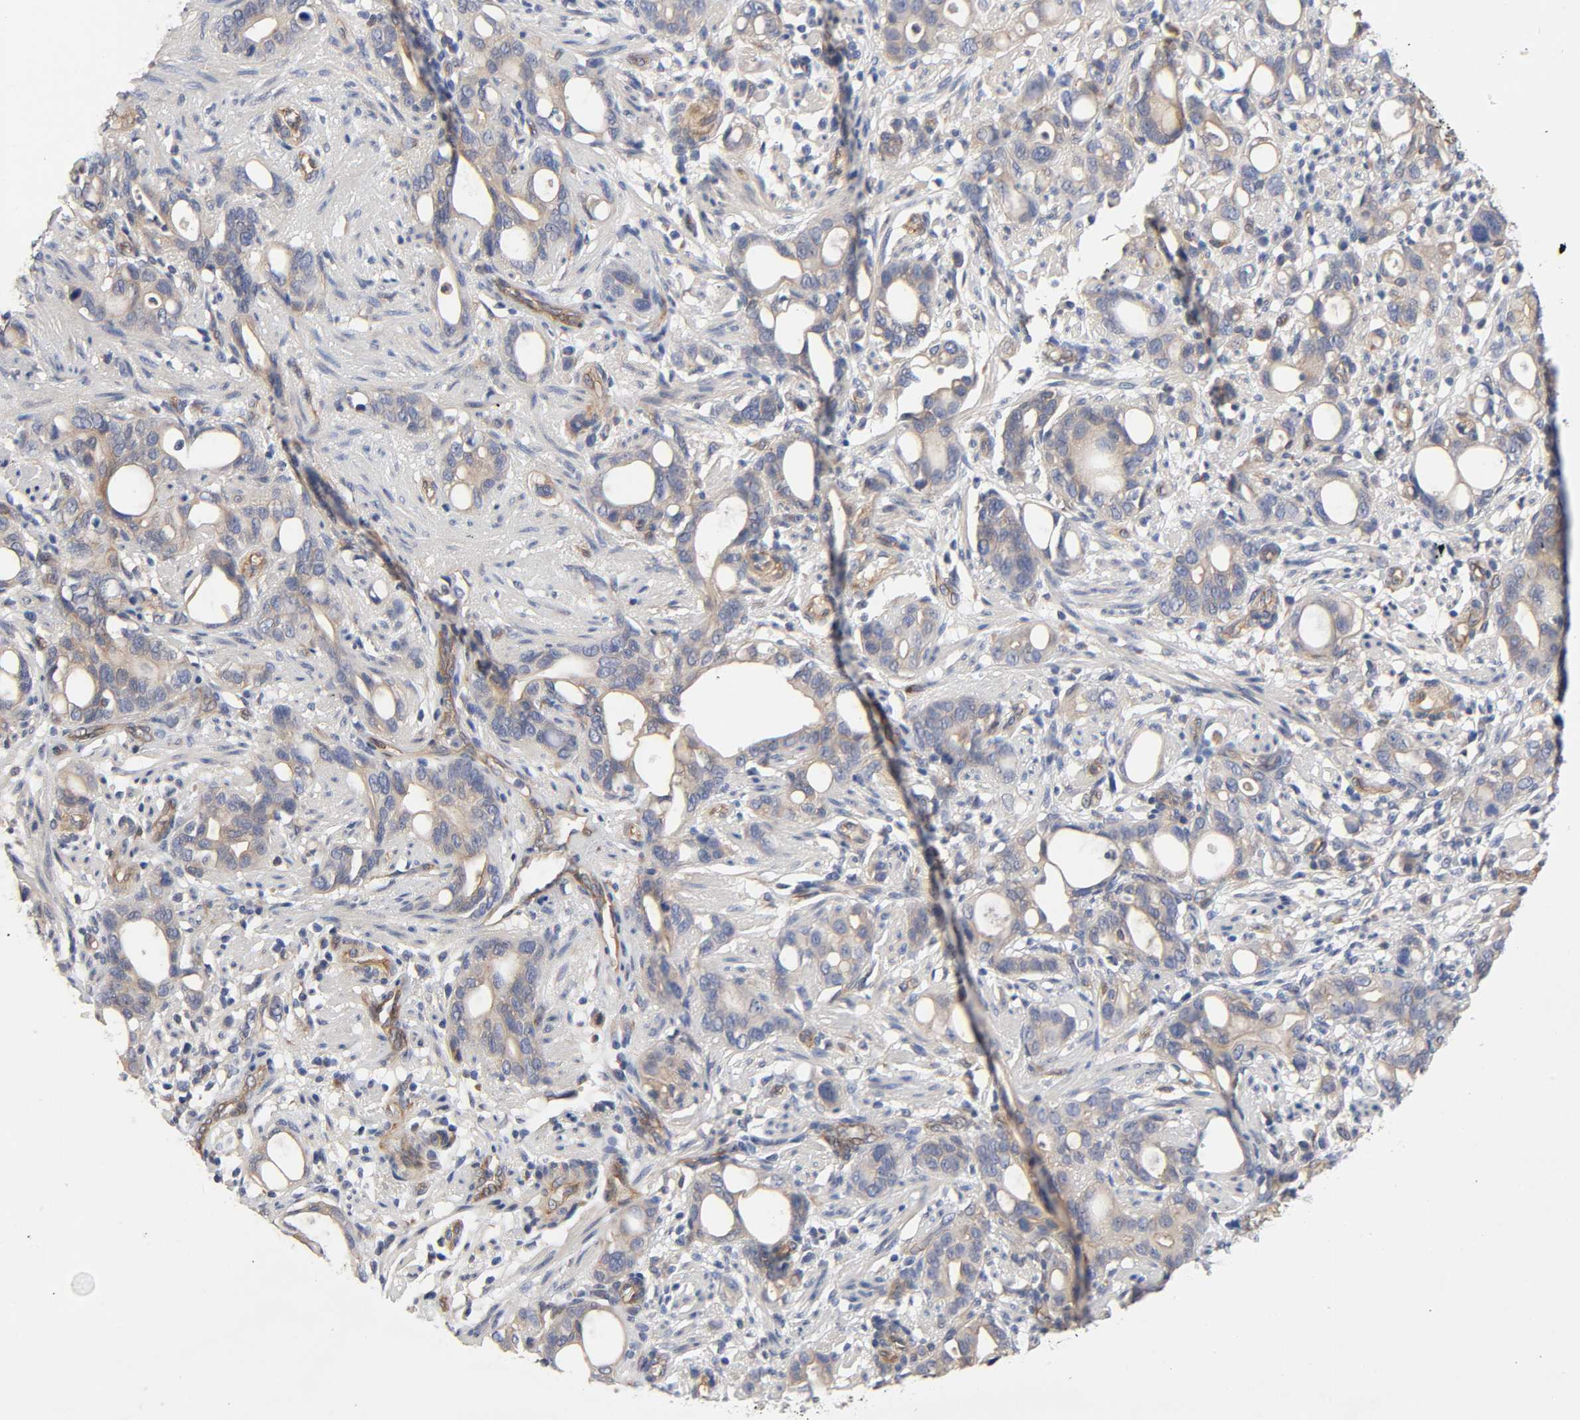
{"staining": {"intensity": "negative", "quantity": "none", "location": "none"}, "tissue": "stomach cancer", "cell_type": "Tumor cells", "image_type": "cancer", "snomed": [{"axis": "morphology", "description": "Adenocarcinoma, NOS"}, {"axis": "topography", "description": "Stomach"}], "caption": "DAB (3,3'-diaminobenzidine) immunohistochemical staining of human stomach cancer (adenocarcinoma) demonstrates no significant staining in tumor cells.", "gene": "RAB13", "patient": {"sex": "female", "age": 75}}